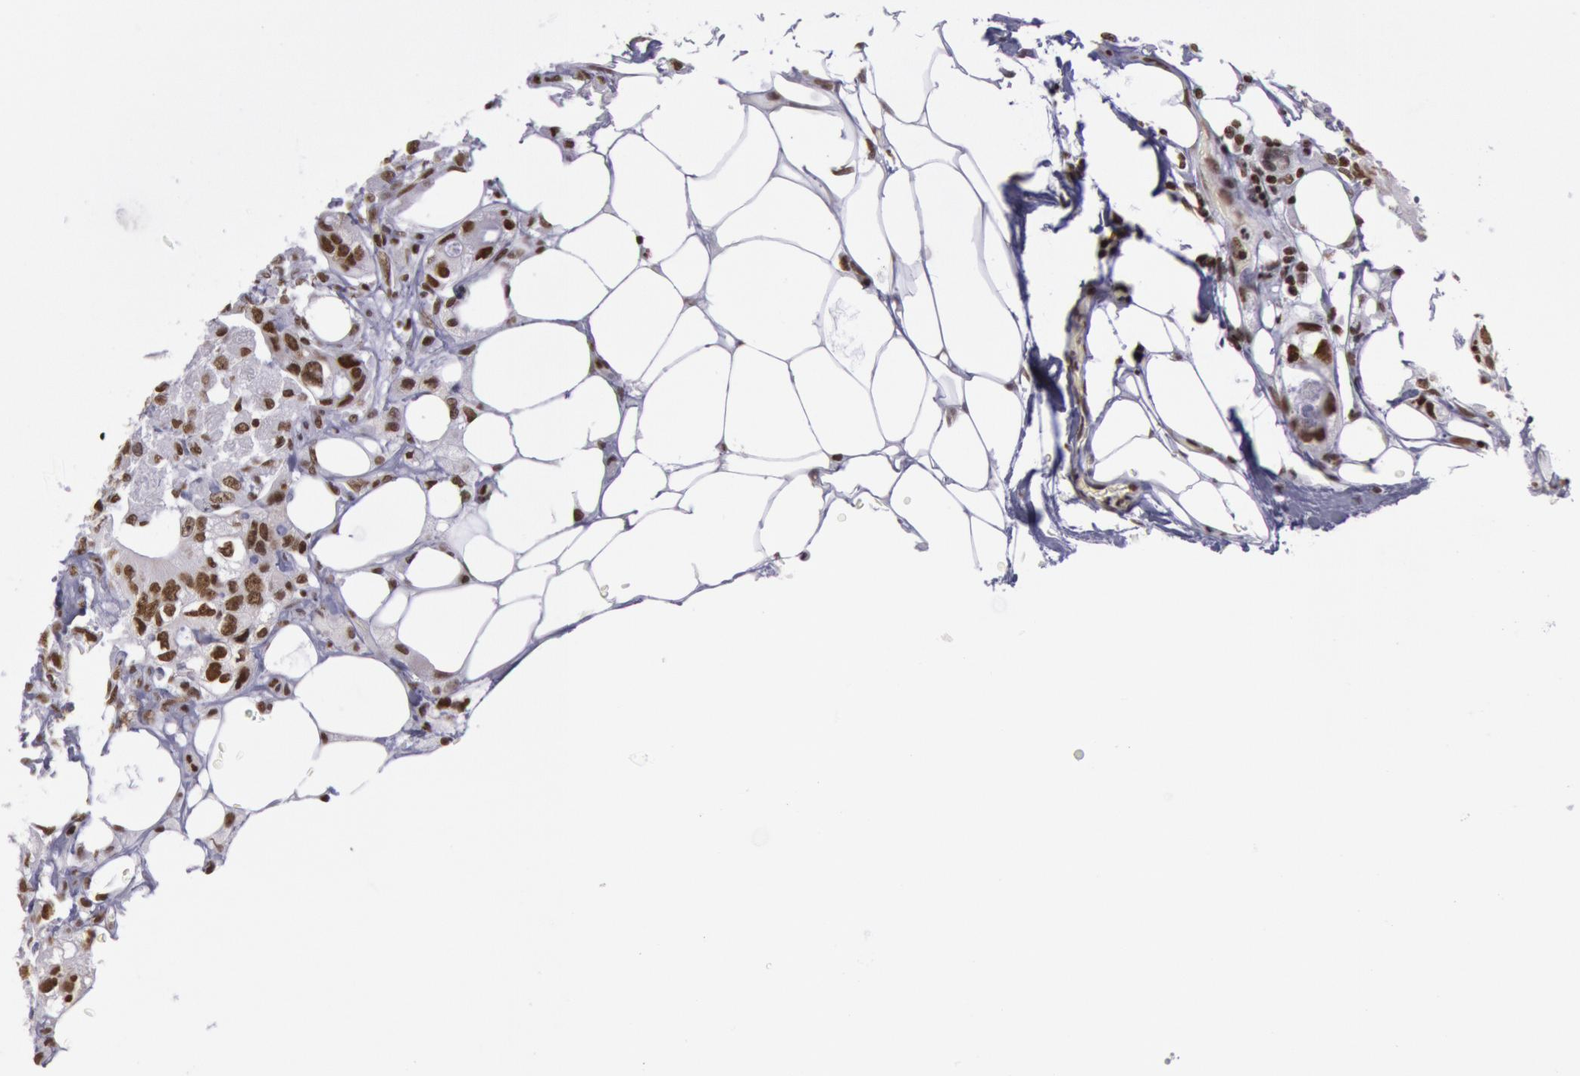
{"staining": {"intensity": "strong", "quantity": ">75%", "location": "nuclear"}, "tissue": "colorectal cancer", "cell_type": "Tumor cells", "image_type": "cancer", "snomed": [{"axis": "morphology", "description": "Adenocarcinoma, NOS"}, {"axis": "topography", "description": "Rectum"}], "caption": "Protein analysis of colorectal adenocarcinoma tissue reveals strong nuclear expression in approximately >75% of tumor cells.", "gene": "NKAP", "patient": {"sex": "female", "age": 57}}